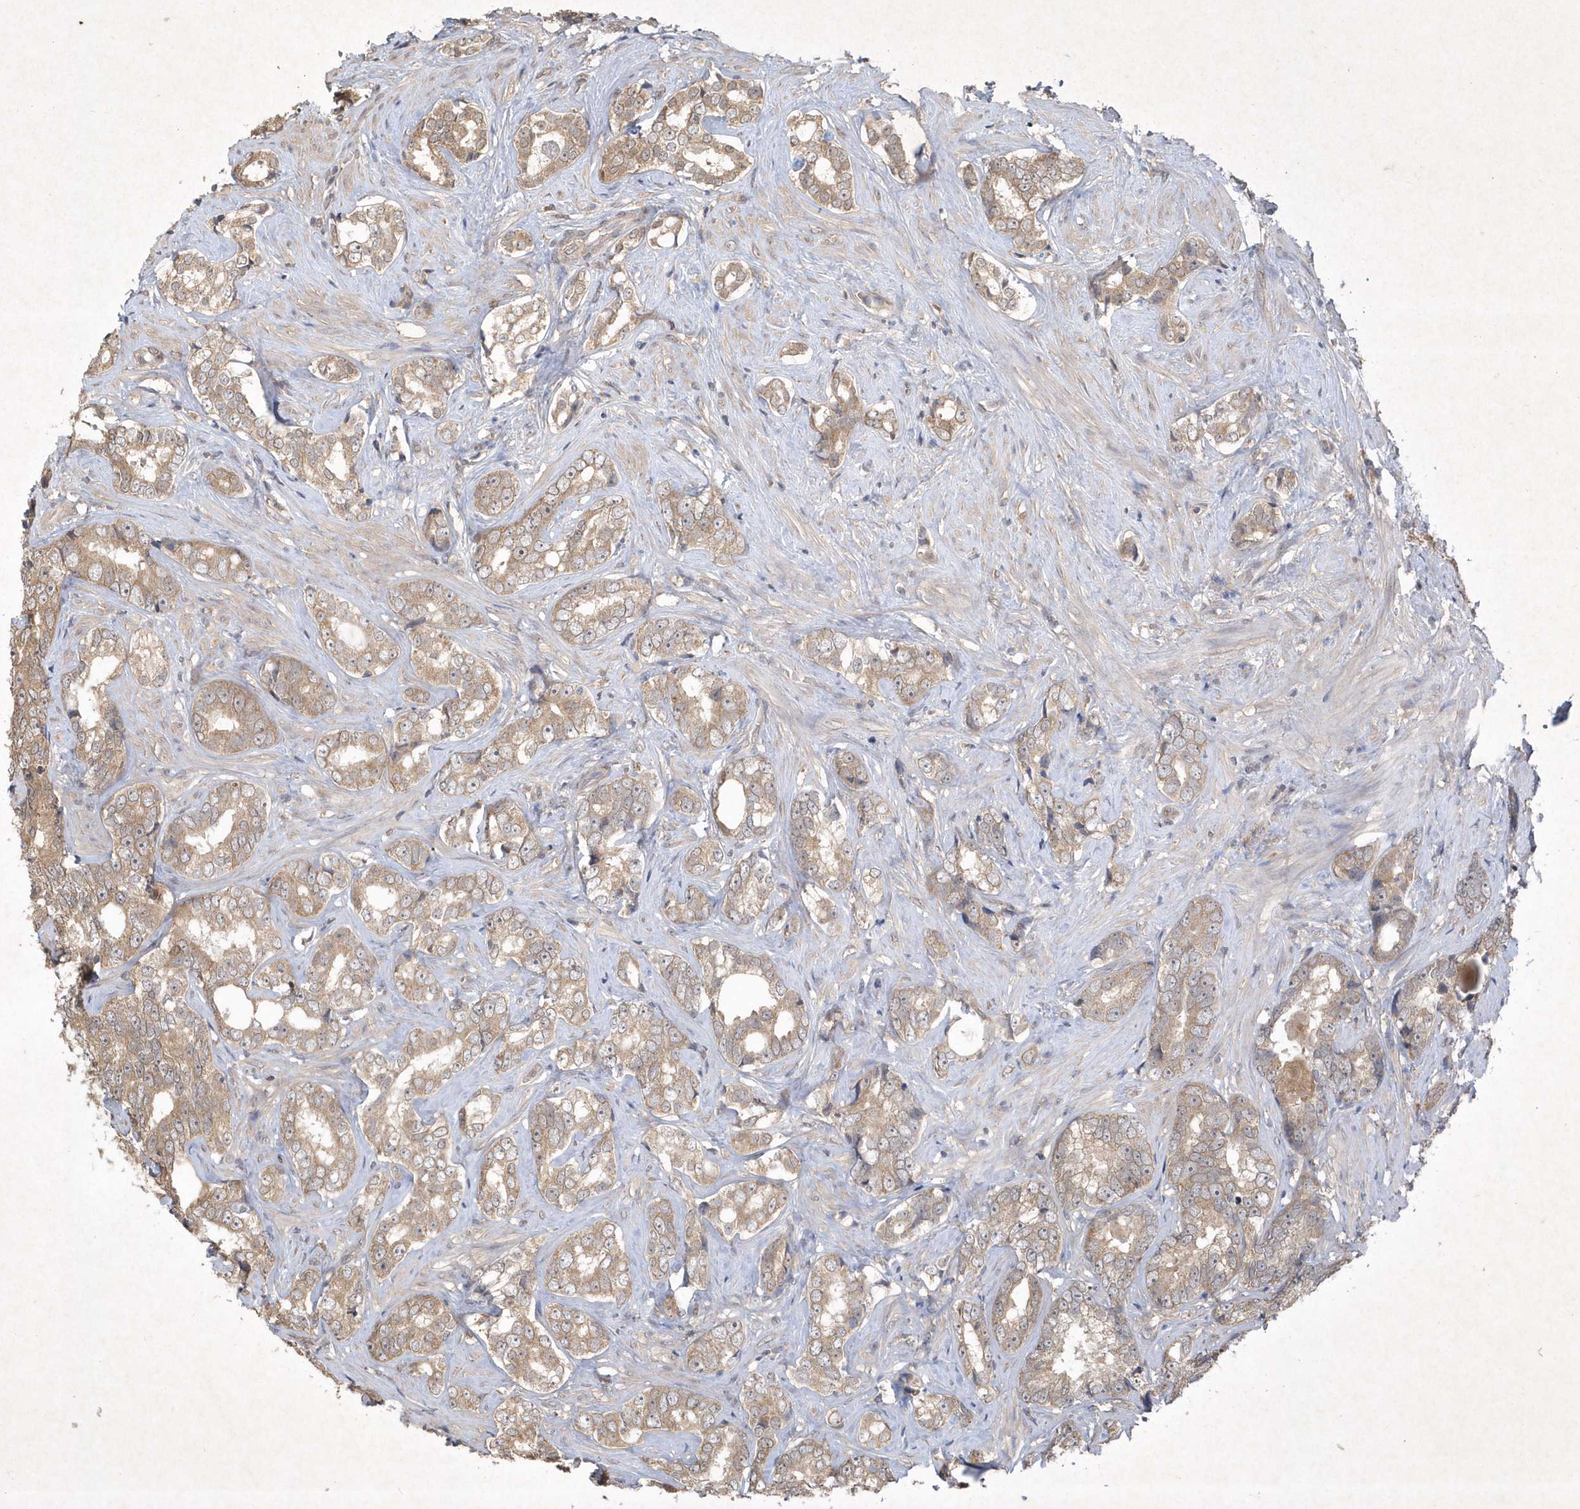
{"staining": {"intensity": "weak", "quantity": ">75%", "location": "cytoplasmic/membranous"}, "tissue": "prostate cancer", "cell_type": "Tumor cells", "image_type": "cancer", "snomed": [{"axis": "morphology", "description": "Adenocarcinoma, High grade"}, {"axis": "topography", "description": "Prostate"}], "caption": "A low amount of weak cytoplasmic/membranous staining is present in approximately >75% of tumor cells in prostate adenocarcinoma (high-grade) tissue.", "gene": "AKR7A2", "patient": {"sex": "male", "age": 66}}